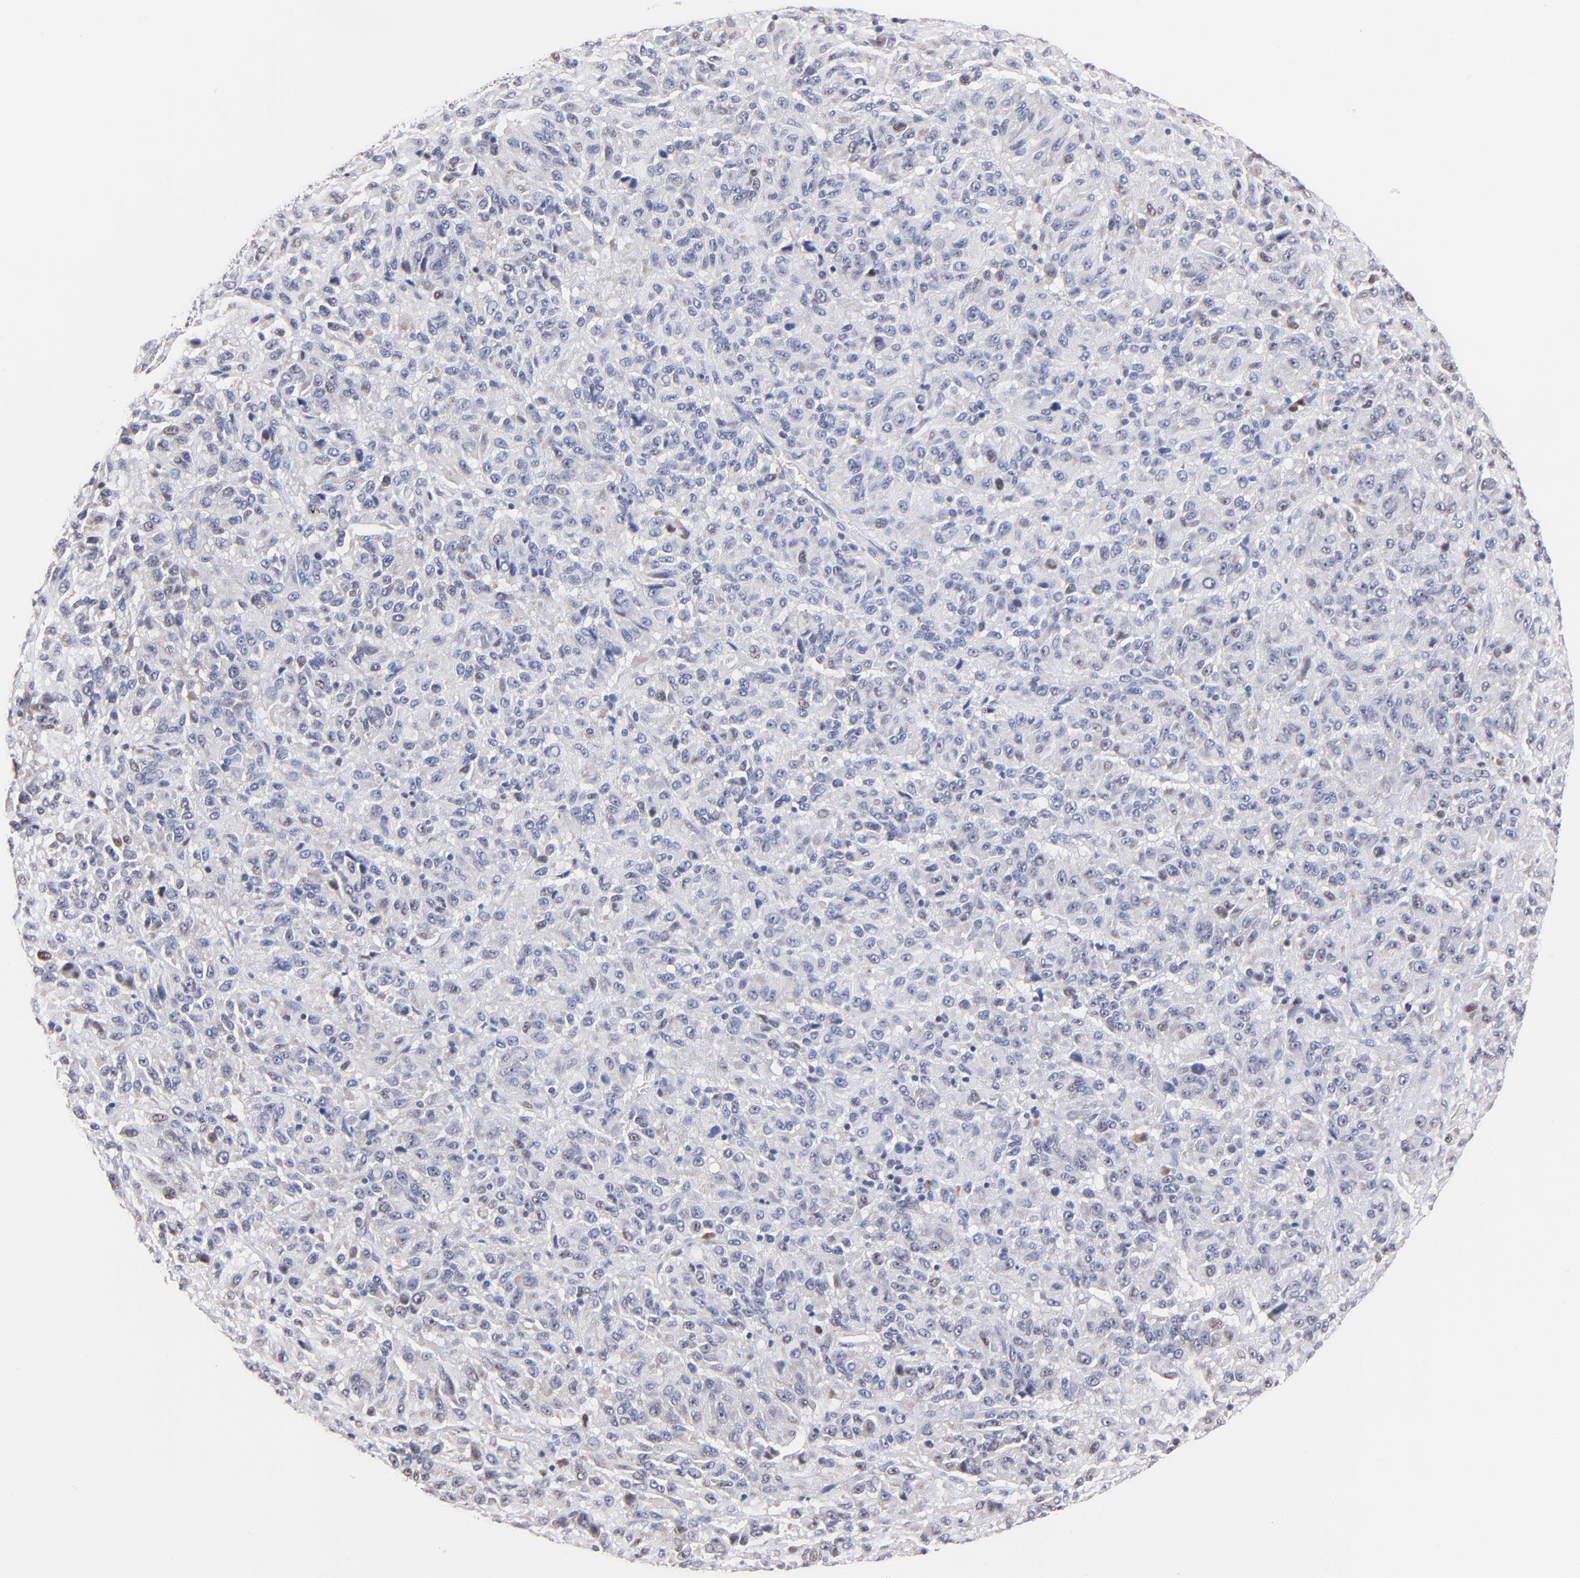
{"staining": {"intensity": "negative", "quantity": "none", "location": "none"}, "tissue": "melanoma", "cell_type": "Tumor cells", "image_type": "cancer", "snomed": [{"axis": "morphology", "description": "Malignant melanoma, Metastatic site"}, {"axis": "topography", "description": "Lung"}], "caption": "Immunohistochemistry micrograph of neoplastic tissue: human malignant melanoma (metastatic site) stained with DAB (3,3'-diaminobenzidine) displays no significant protein positivity in tumor cells.", "gene": "ZNF155", "patient": {"sex": "male", "age": 64}}